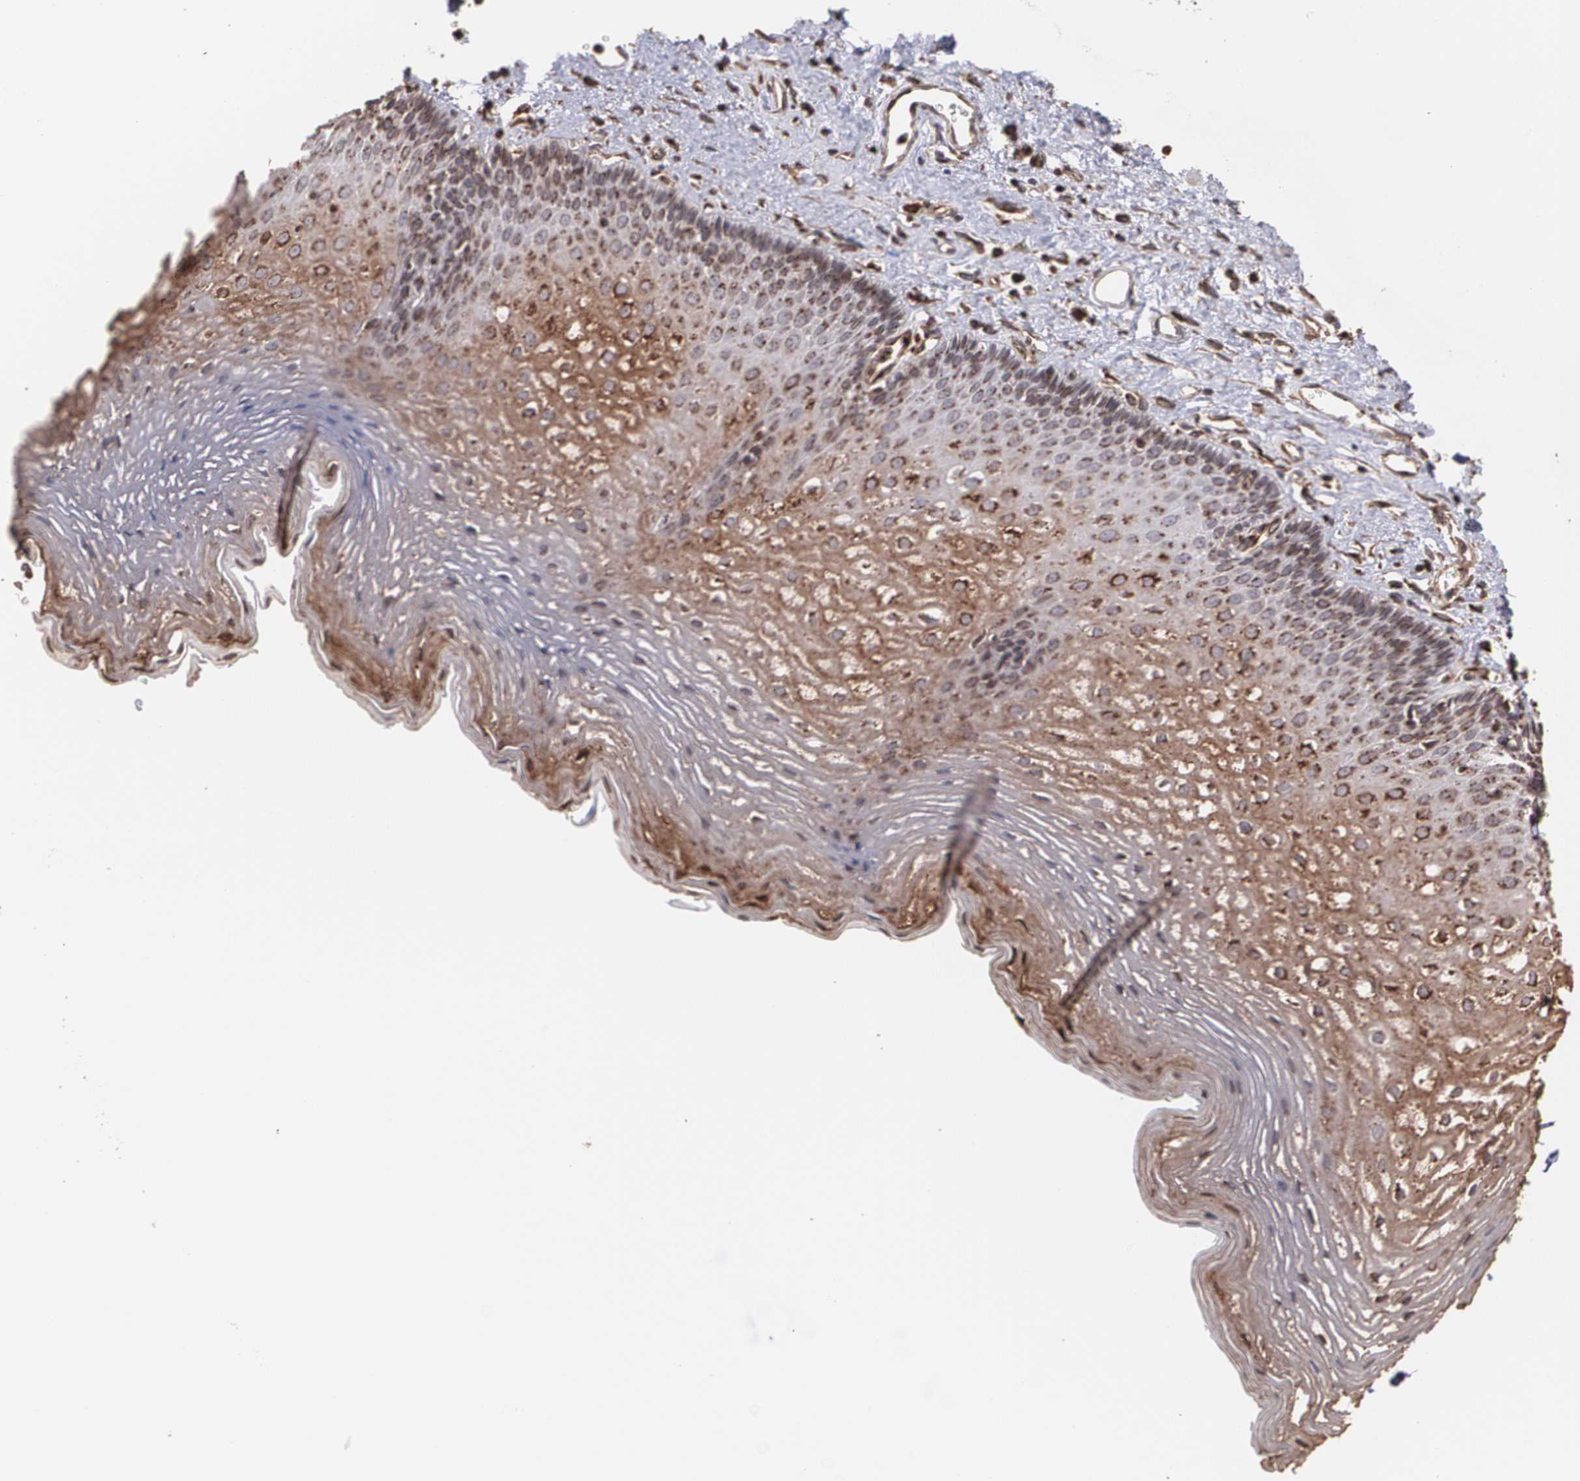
{"staining": {"intensity": "moderate", "quantity": ">75%", "location": "cytoplasmic/membranous"}, "tissue": "esophagus", "cell_type": "Squamous epithelial cells", "image_type": "normal", "snomed": [{"axis": "morphology", "description": "Normal tissue, NOS"}, {"axis": "topography", "description": "Esophagus"}], "caption": "Esophagus stained with immunohistochemistry shows moderate cytoplasmic/membranous expression in approximately >75% of squamous epithelial cells.", "gene": "TRIP11", "patient": {"sex": "female", "age": 70}}